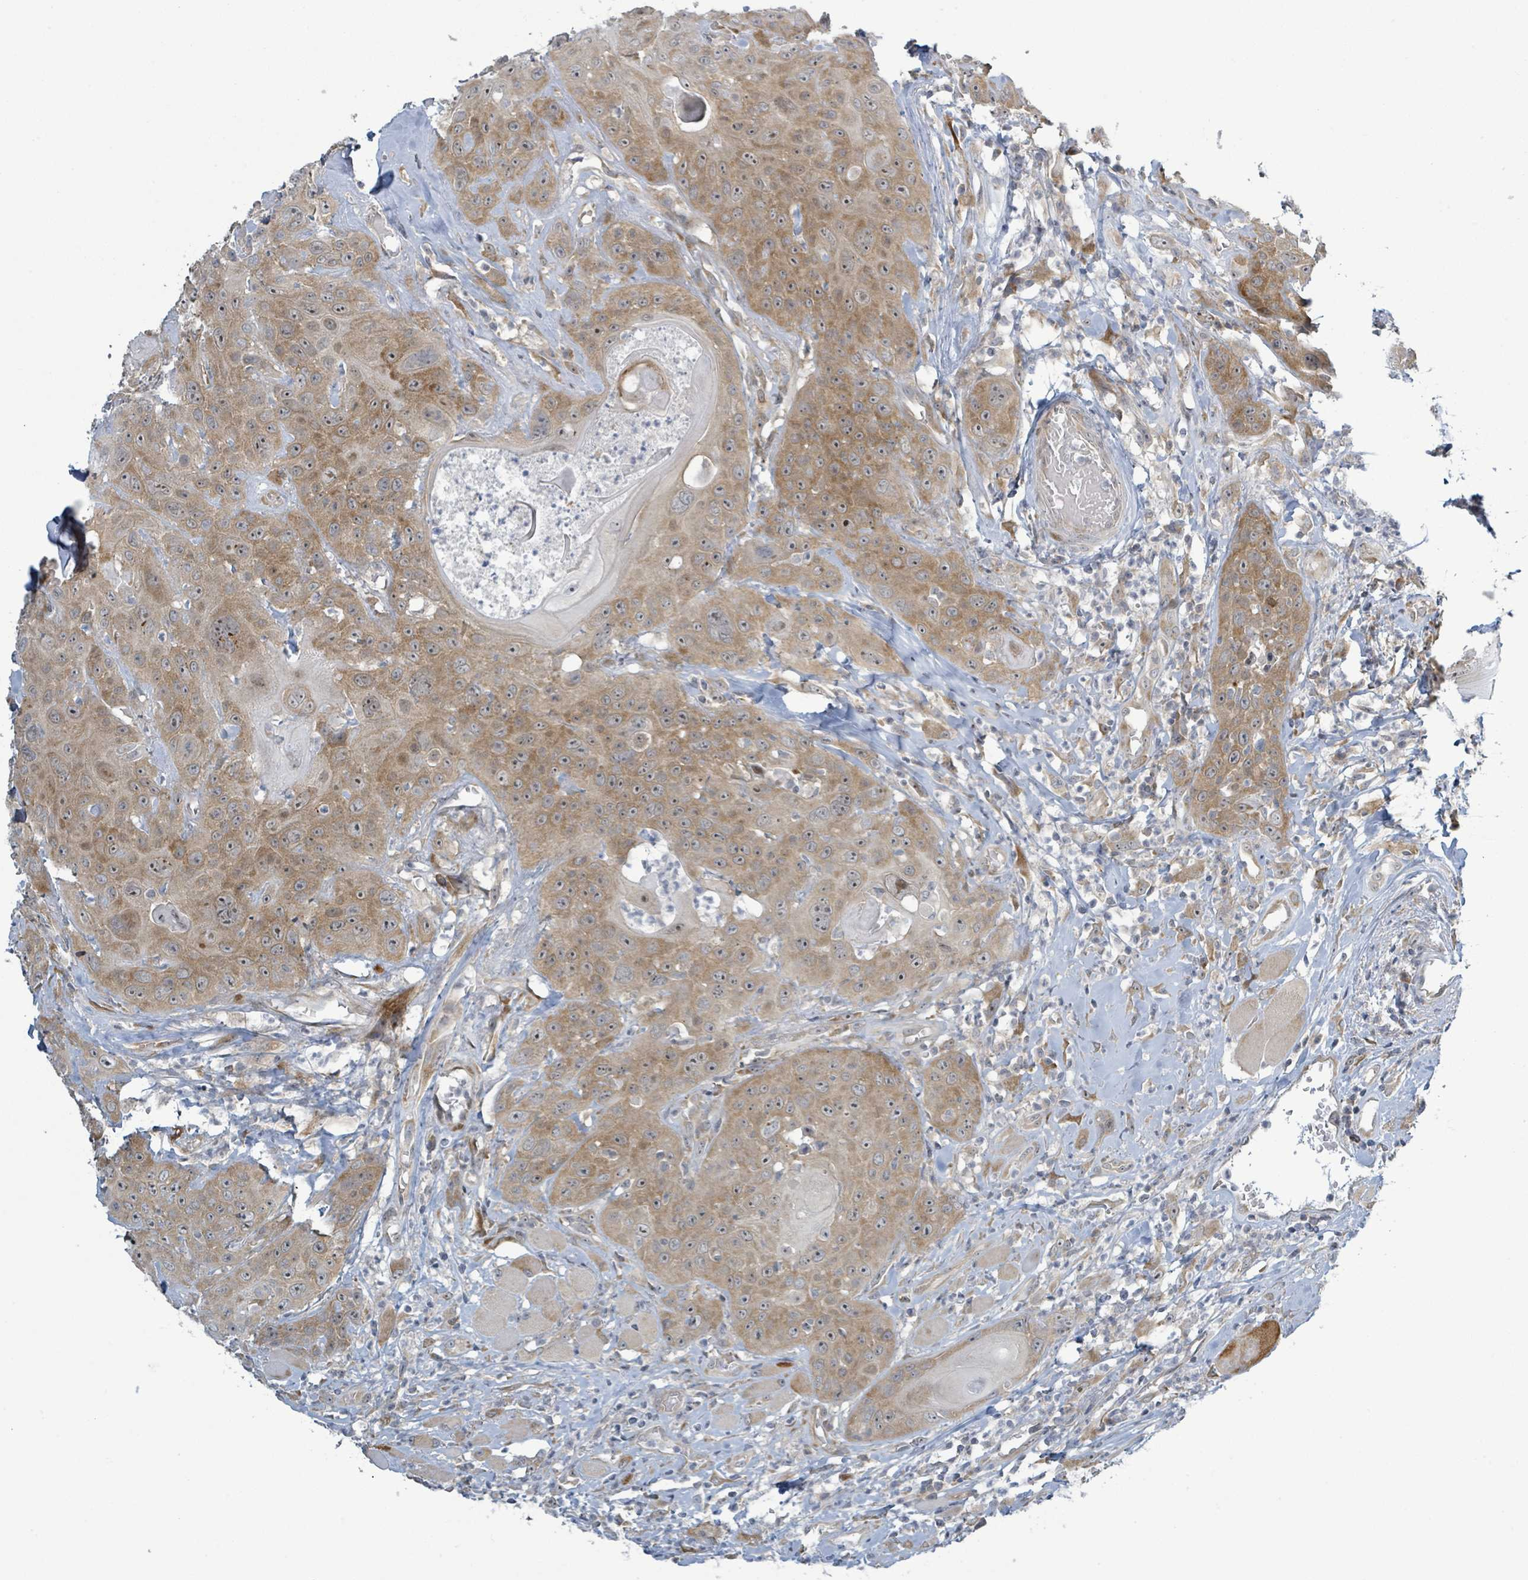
{"staining": {"intensity": "moderate", "quantity": ">75%", "location": "cytoplasmic/membranous"}, "tissue": "head and neck cancer", "cell_type": "Tumor cells", "image_type": "cancer", "snomed": [{"axis": "morphology", "description": "Squamous cell carcinoma, NOS"}, {"axis": "topography", "description": "Head-Neck"}], "caption": "A micrograph showing moderate cytoplasmic/membranous positivity in about >75% of tumor cells in head and neck squamous cell carcinoma, as visualized by brown immunohistochemical staining.", "gene": "RPL32", "patient": {"sex": "female", "age": 59}}